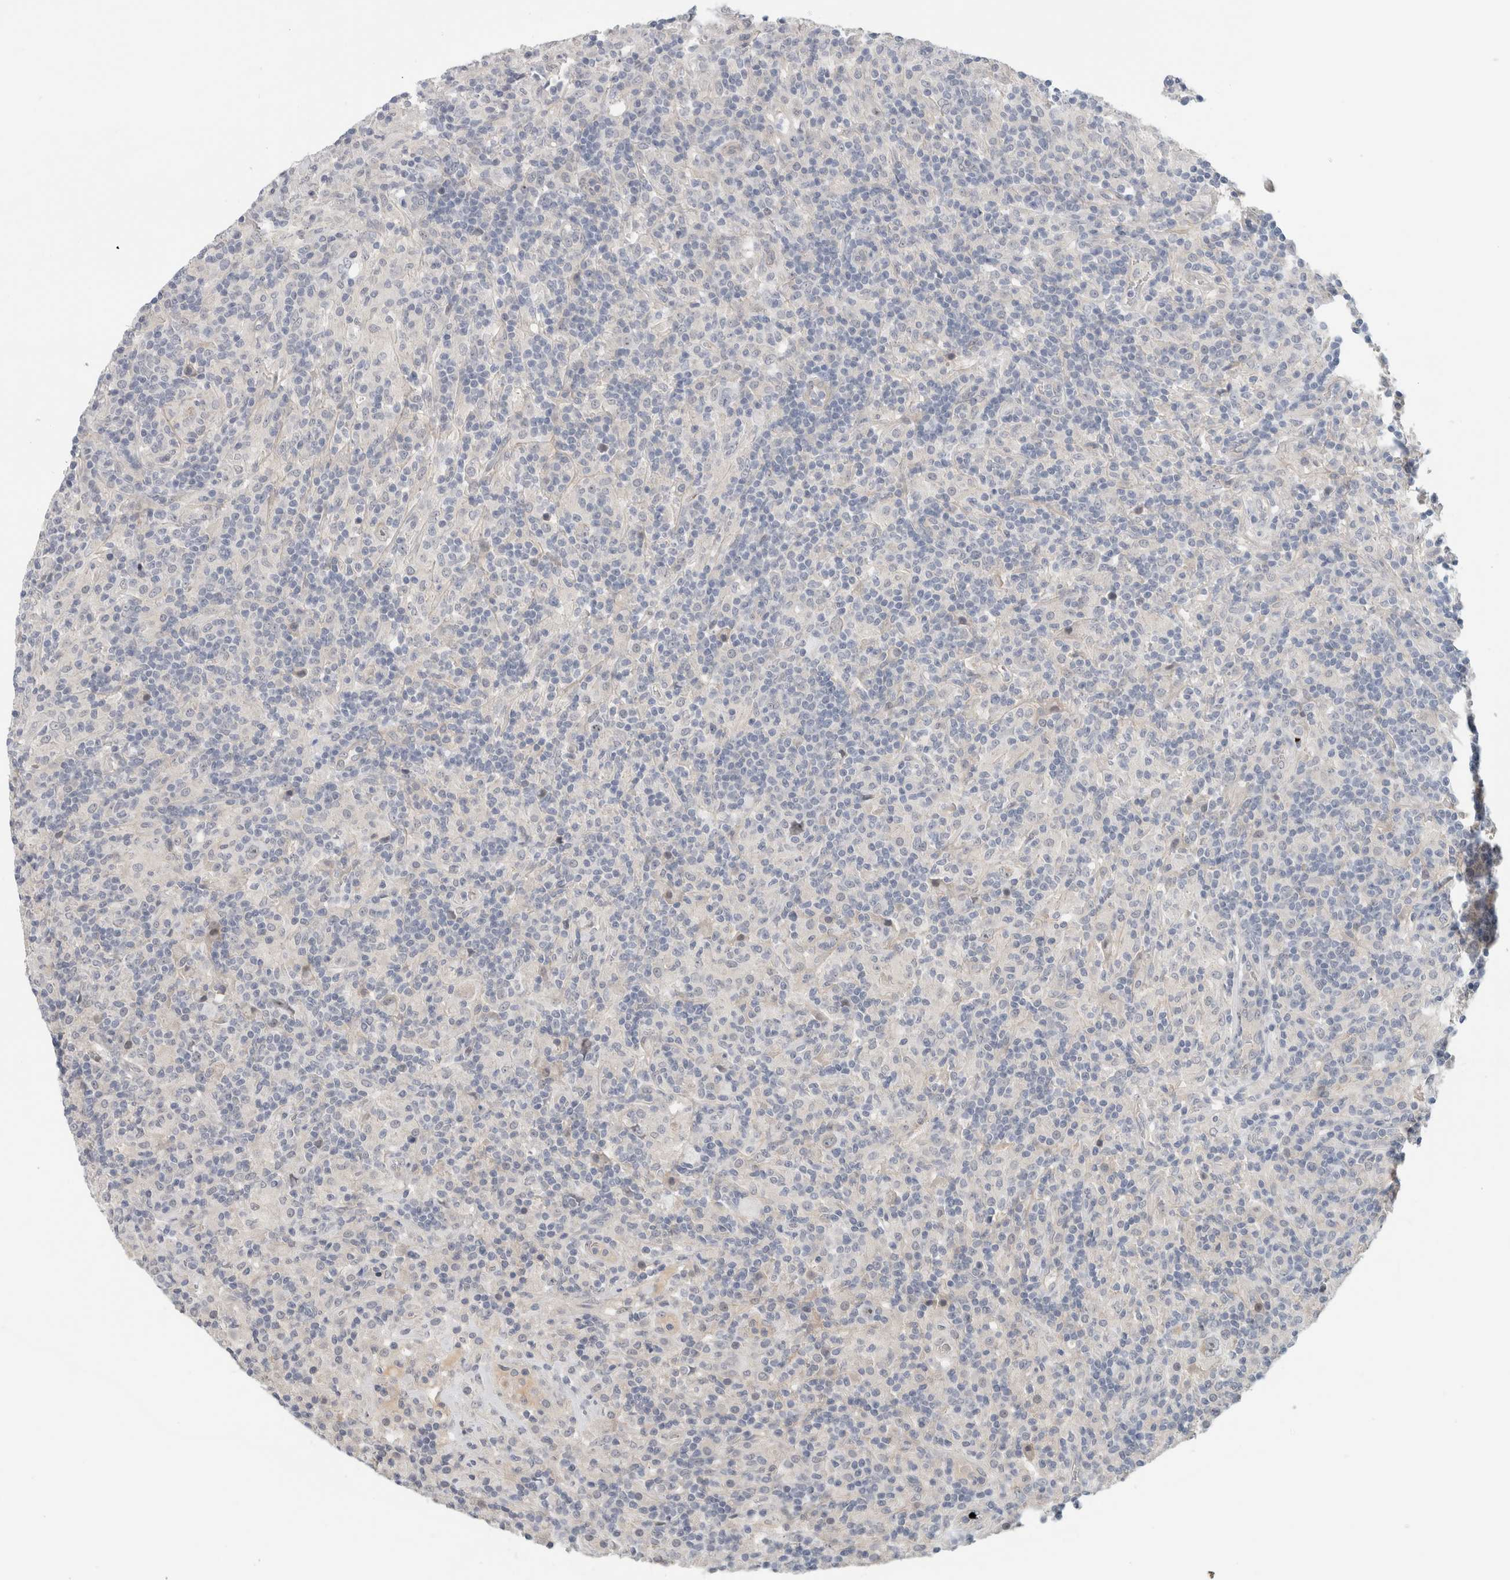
{"staining": {"intensity": "weak", "quantity": "<25%", "location": "cytoplasmic/membranous"}, "tissue": "lymphoma", "cell_type": "Tumor cells", "image_type": "cancer", "snomed": [{"axis": "morphology", "description": "Hodgkin's disease, NOS"}, {"axis": "topography", "description": "Lymph node"}], "caption": "Immunohistochemistry (IHC) photomicrograph of lymphoma stained for a protein (brown), which reveals no expression in tumor cells.", "gene": "HCN3", "patient": {"sex": "male", "age": 70}}